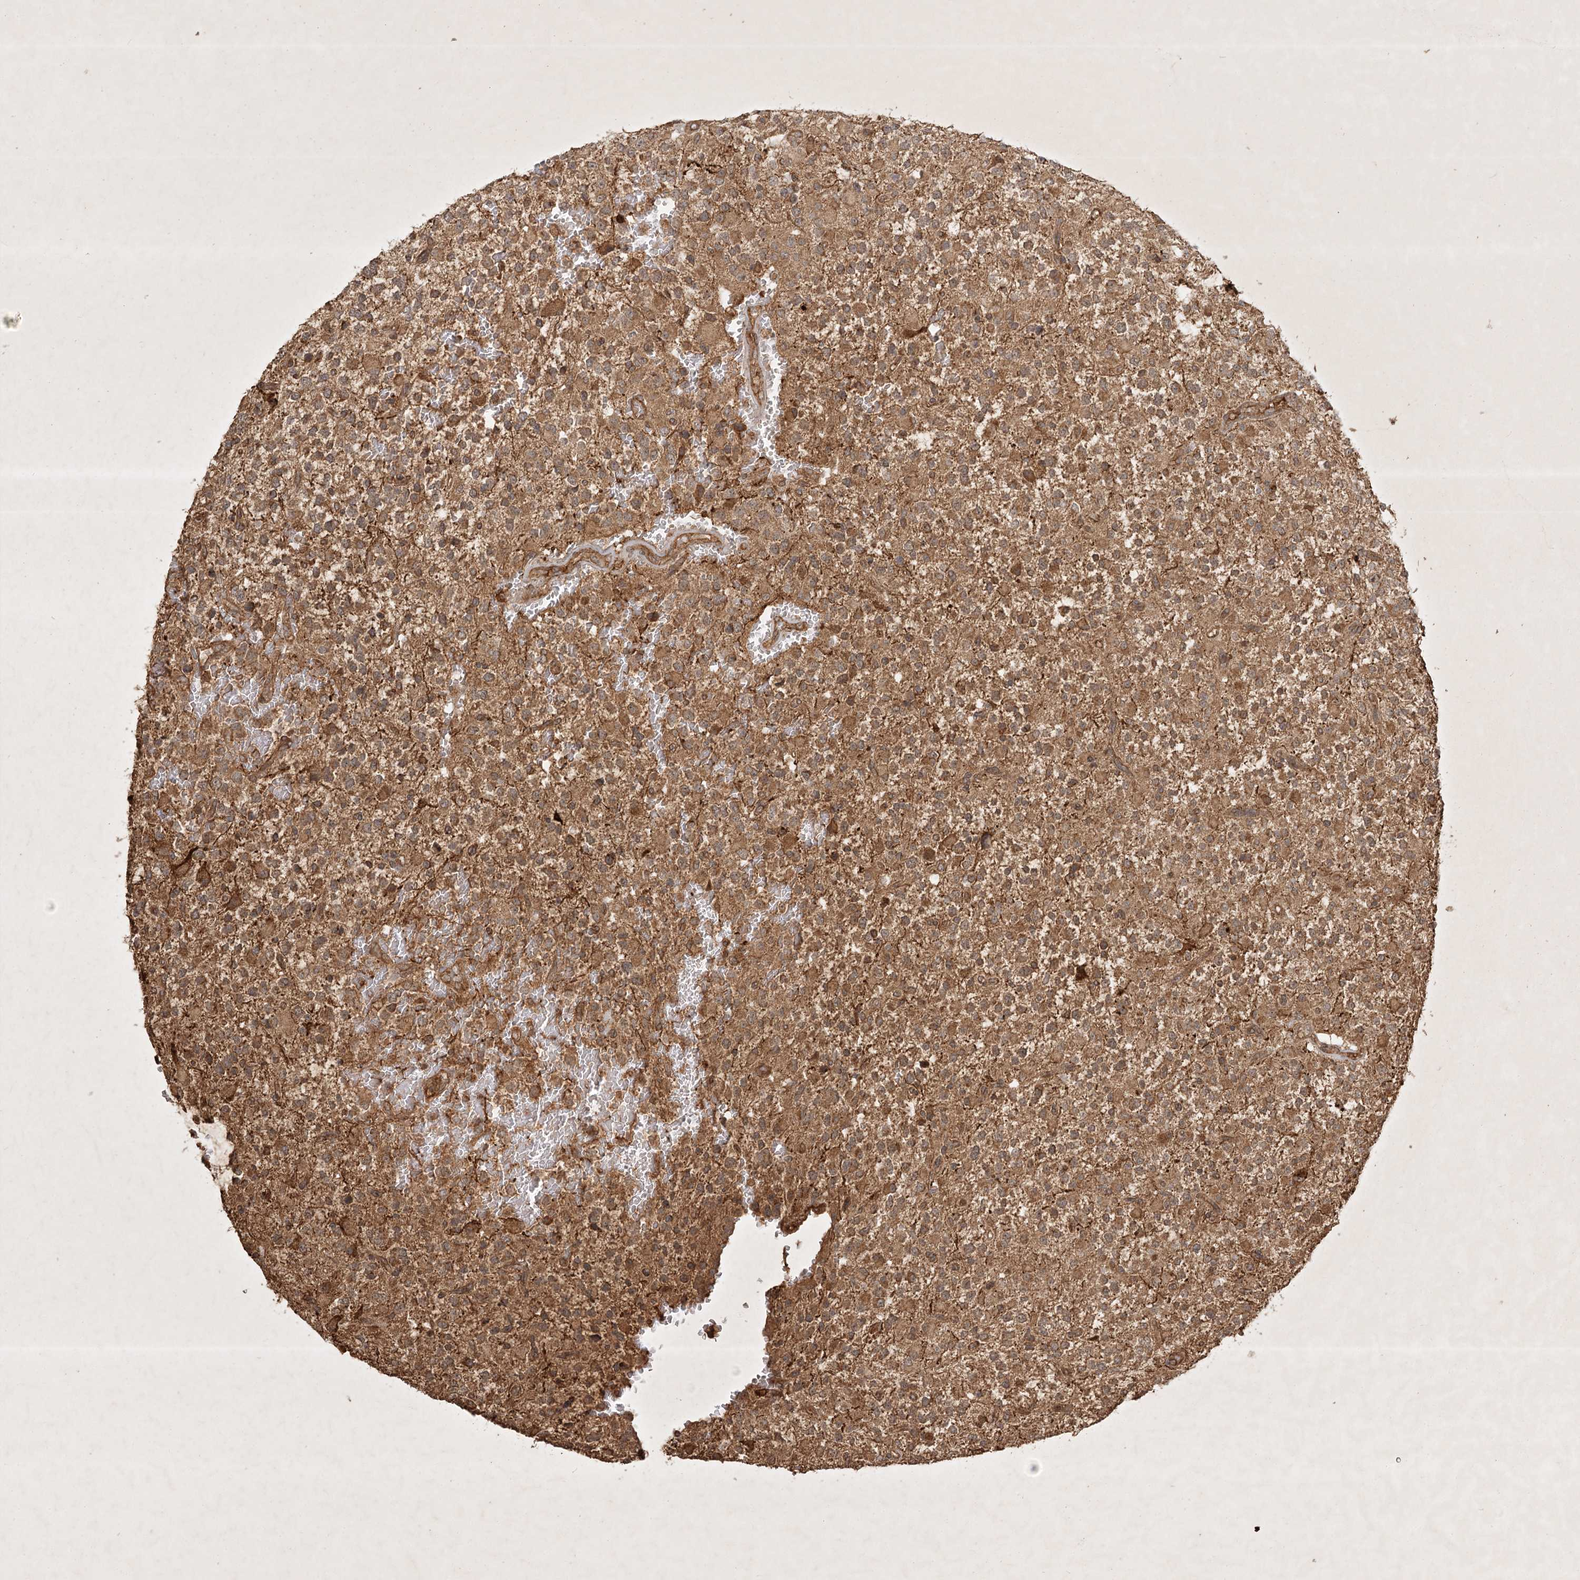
{"staining": {"intensity": "moderate", "quantity": ">75%", "location": "cytoplasmic/membranous"}, "tissue": "glioma", "cell_type": "Tumor cells", "image_type": "cancer", "snomed": [{"axis": "morphology", "description": "Glioma, malignant, High grade"}, {"axis": "topography", "description": "Brain"}], "caption": "Protein staining of malignant high-grade glioma tissue shows moderate cytoplasmic/membranous positivity in approximately >75% of tumor cells.", "gene": "ARL13A", "patient": {"sex": "male", "age": 34}}